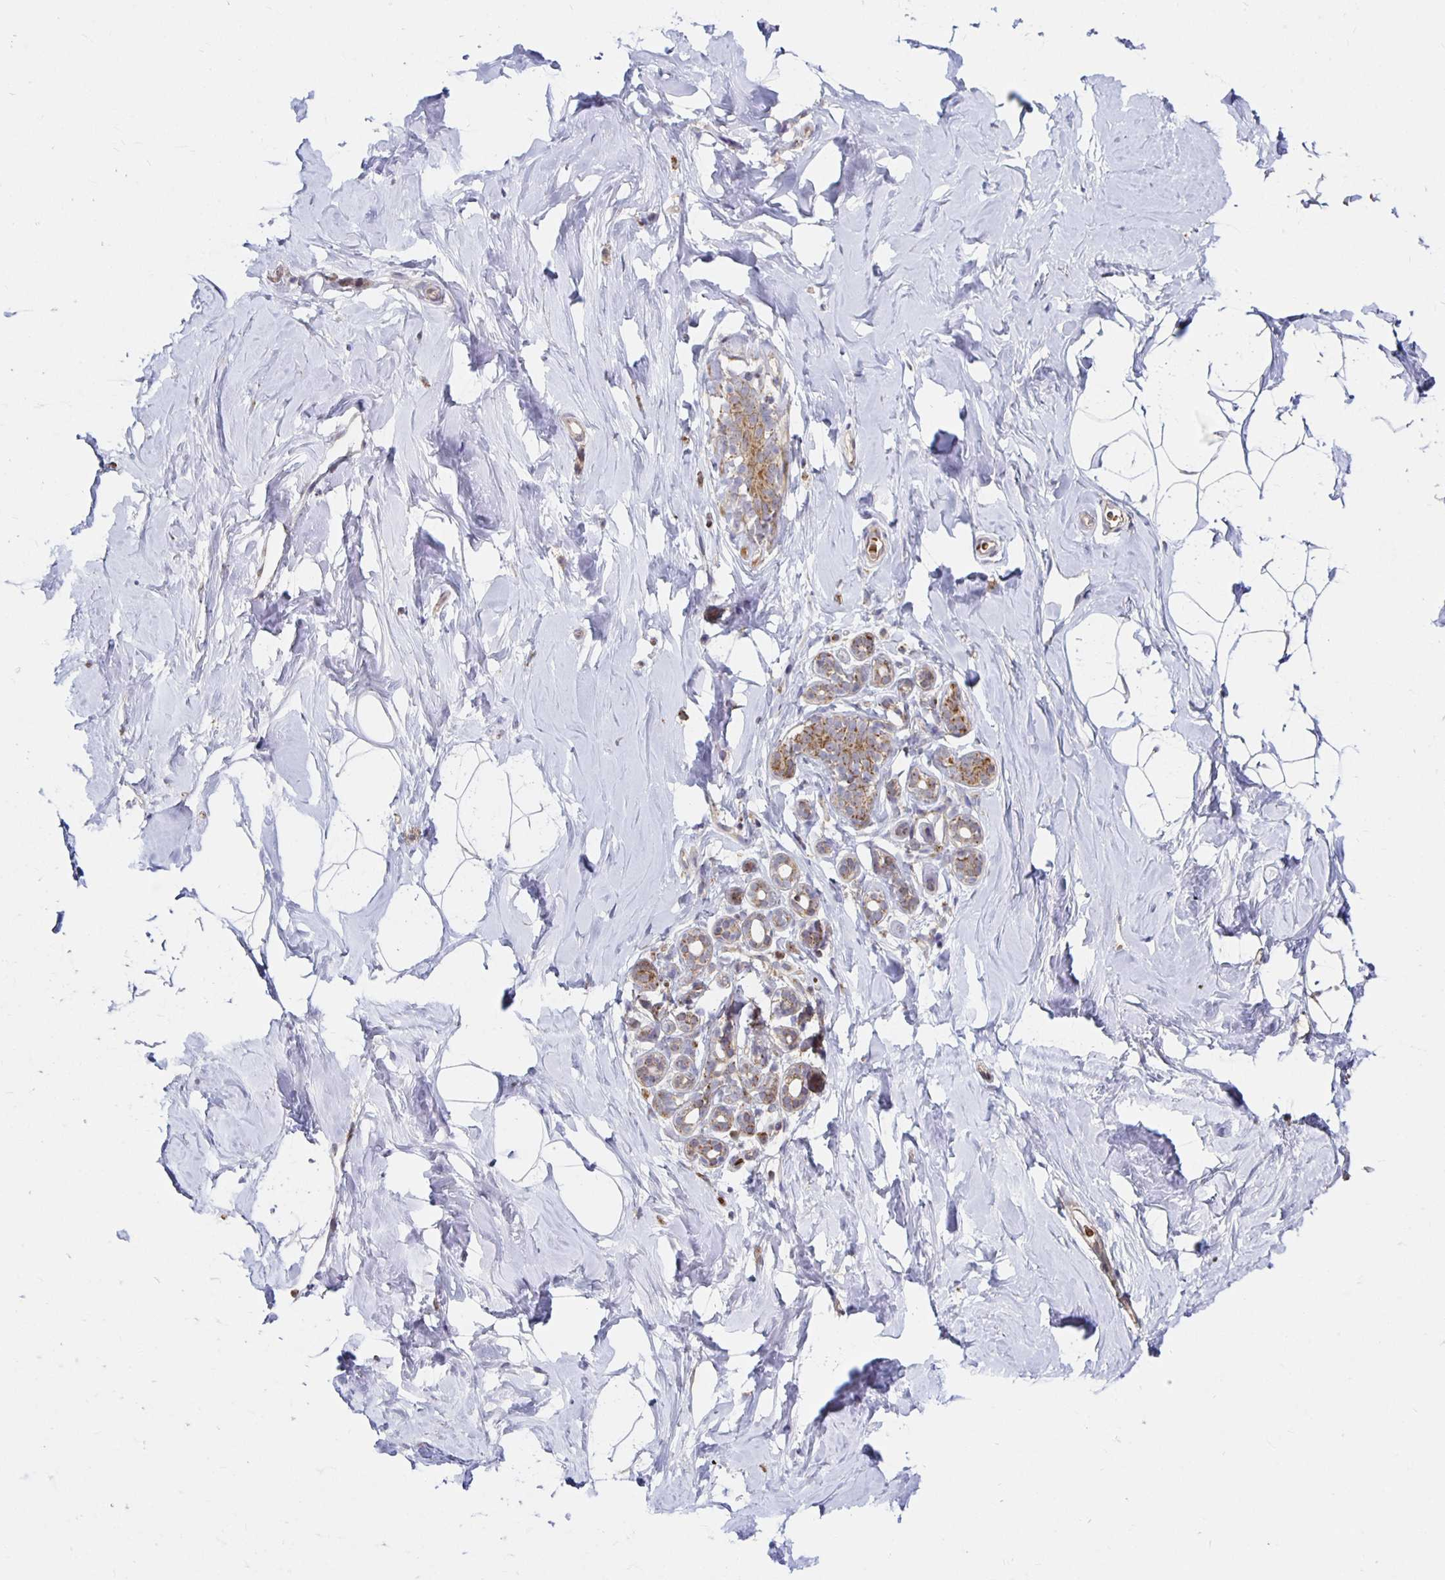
{"staining": {"intensity": "negative", "quantity": "none", "location": "none"}, "tissue": "breast", "cell_type": "Adipocytes", "image_type": "normal", "snomed": [{"axis": "morphology", "description": "Normal tissue, NOS"}, {"axis": "topography", "description": "Breast"}], "caption": "IHC micrograph of benign breast stained for a protein (brown), which displays no expression in adipocytes.", "gene": "MRPL28", "patient": {"sex": "female", "age": 32}}